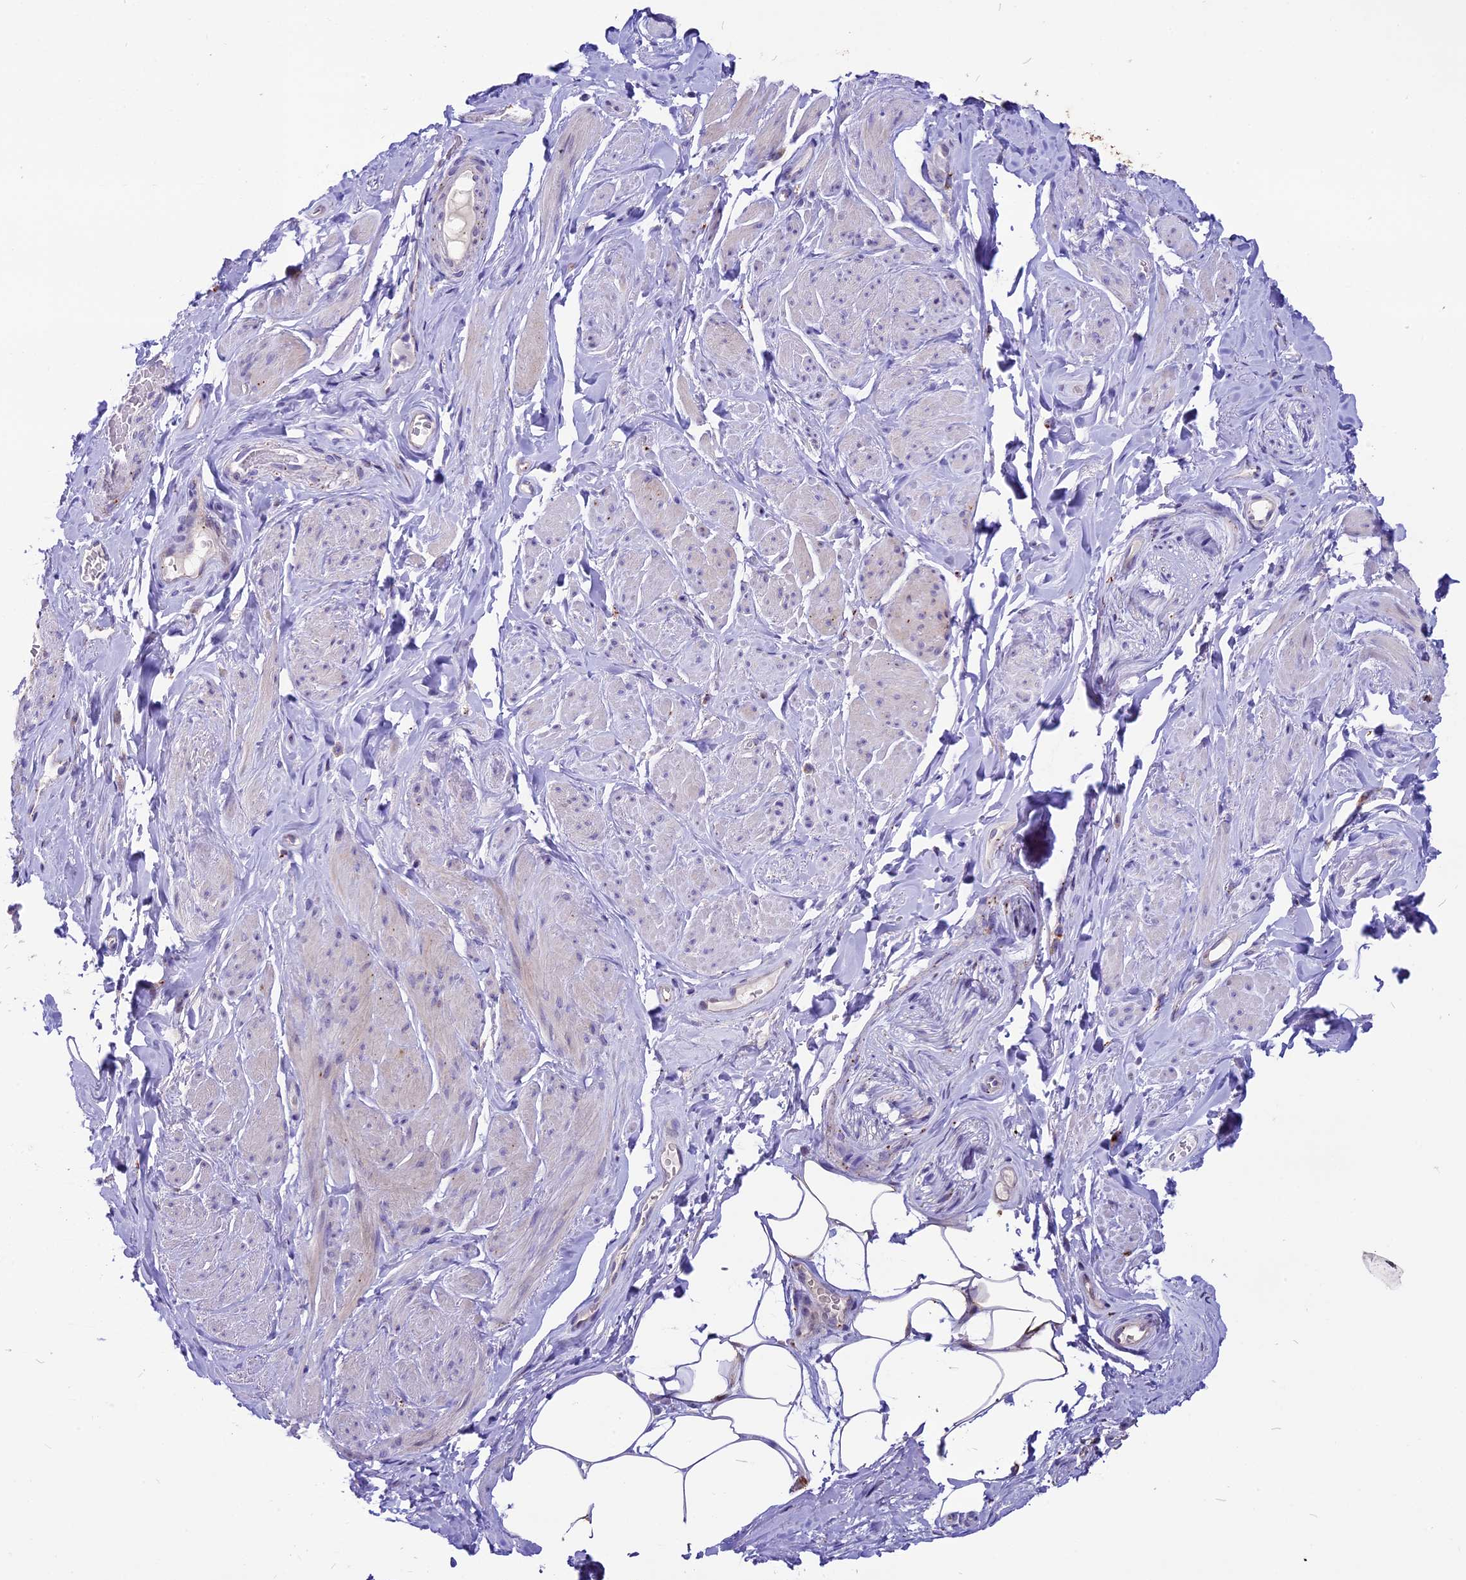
{"staining": {"intensity": "negative", "quantity": "none", "location": "none"}, "tissue": "smooth muscle", "cell_type": "Smooth muscle cells", "image_type": "normal", "snomed": [{"axis": "morphology", "description": "Normal tissue, NOS"}, {"axis": "topography", "description": "Smooth muscle"}, {"axis": "topography", "description": "Peripheral nerve tissue"}], "caption": "High magnification brightfield microscopy of normal smooth muscle stained with DAB (brown) and counterstained with hematoxylin (blue): smooth muscle cells show no significant expression.", "gene": "THRSP", "patient": {"sex": "male", "age": 69}}